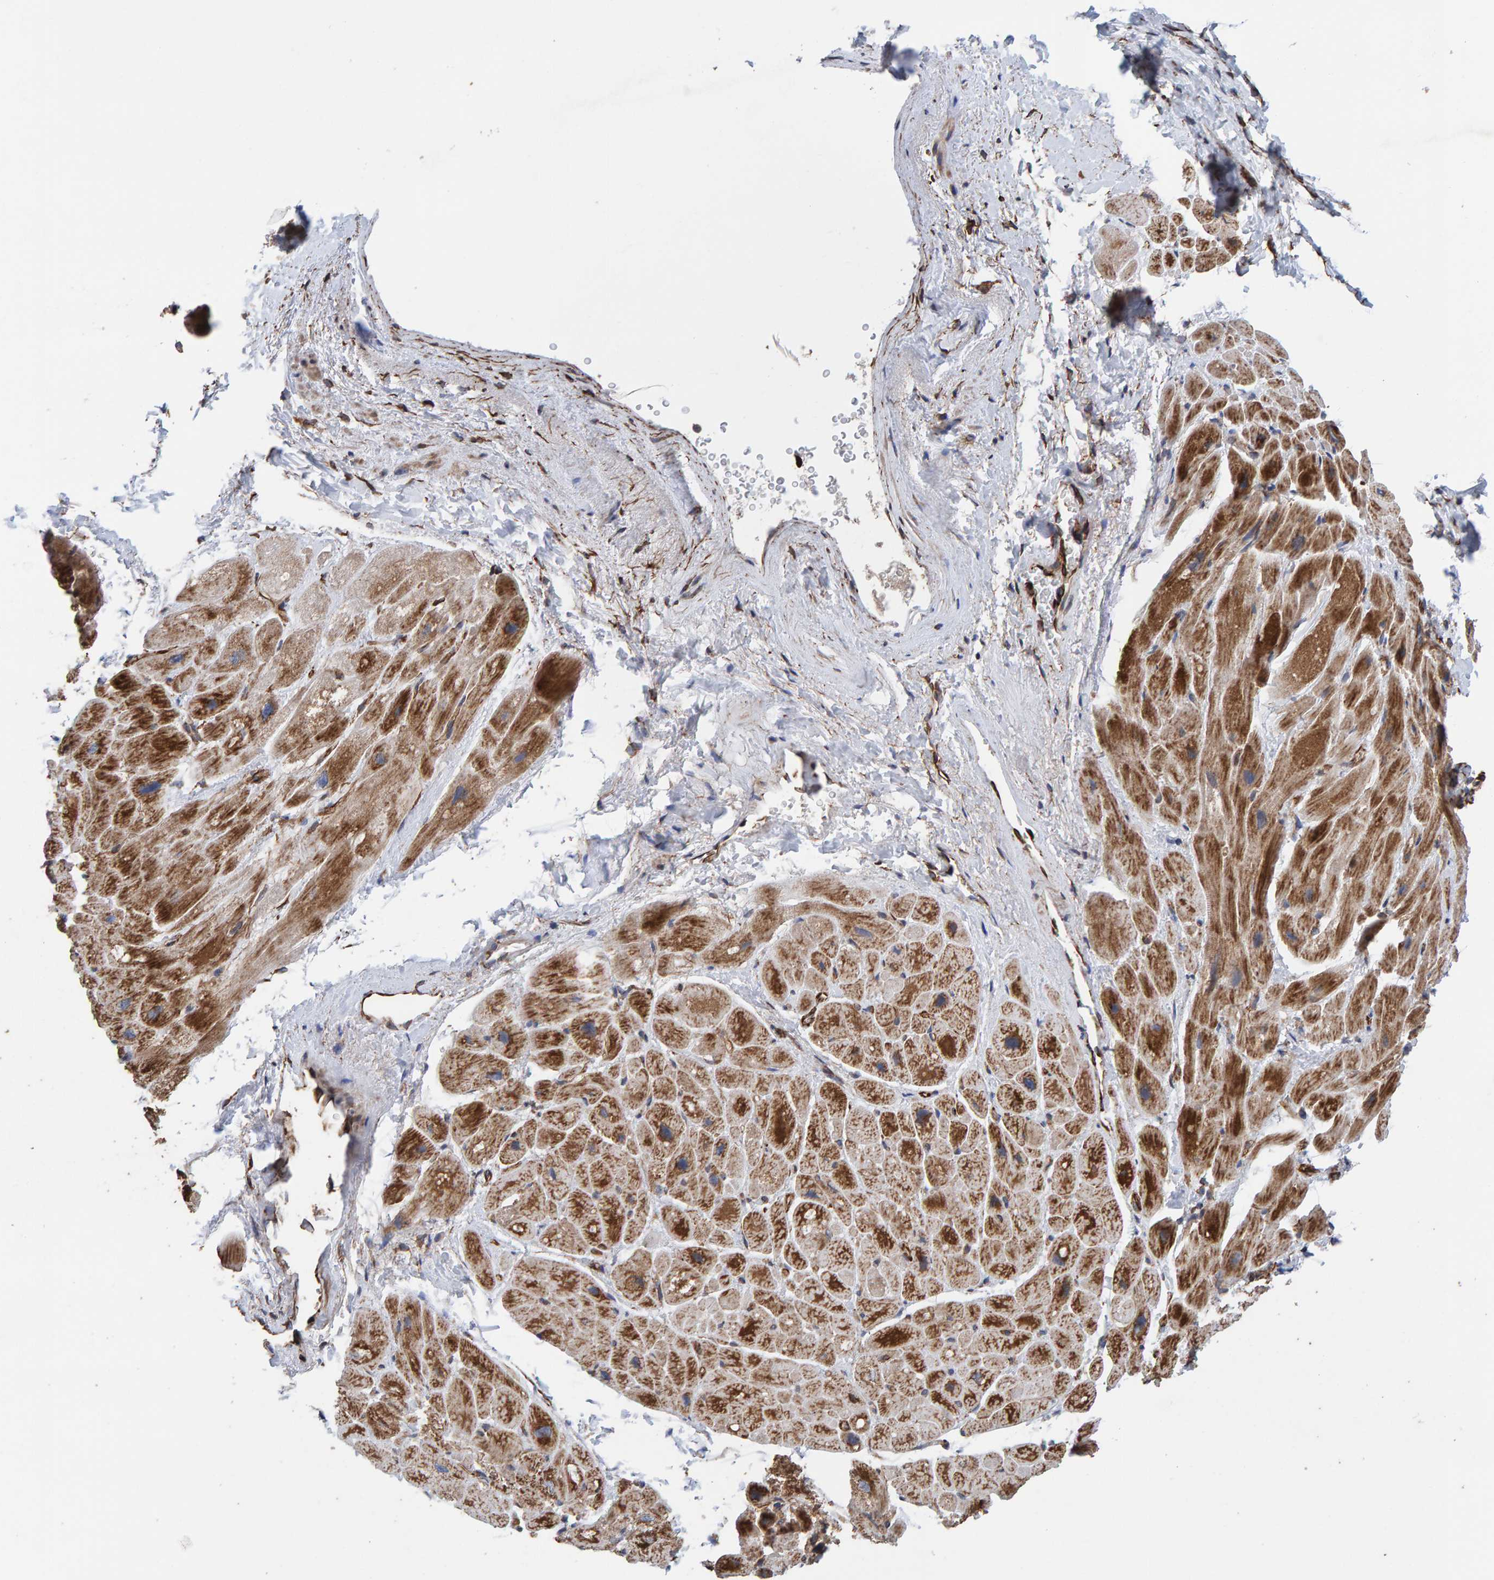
{"staining": {"intensity": "moderate", "quantity": ">75%", "location": "cytoplasmic/membranous"}, "tissue": "heart muscle", "cell_type": "Cardiomyocytes", "image_type": "normal", "snomed": [{"axis": "morphology", "description": "Normal tissue, NOS"}, {"axis": "topography", "description": "Heart"}], "caption": "The image displays staining of benign heart muscle, revealing moderate cytoplasmic/membranous protein expression (brown color) within cardiomyocytes. (DAB (3,3'-diaminobenzidine) = brown stain, brightfield microscopy at high magnification).", "gene": "ZNF347", "patient": {"sex": "male", "age": 49}}